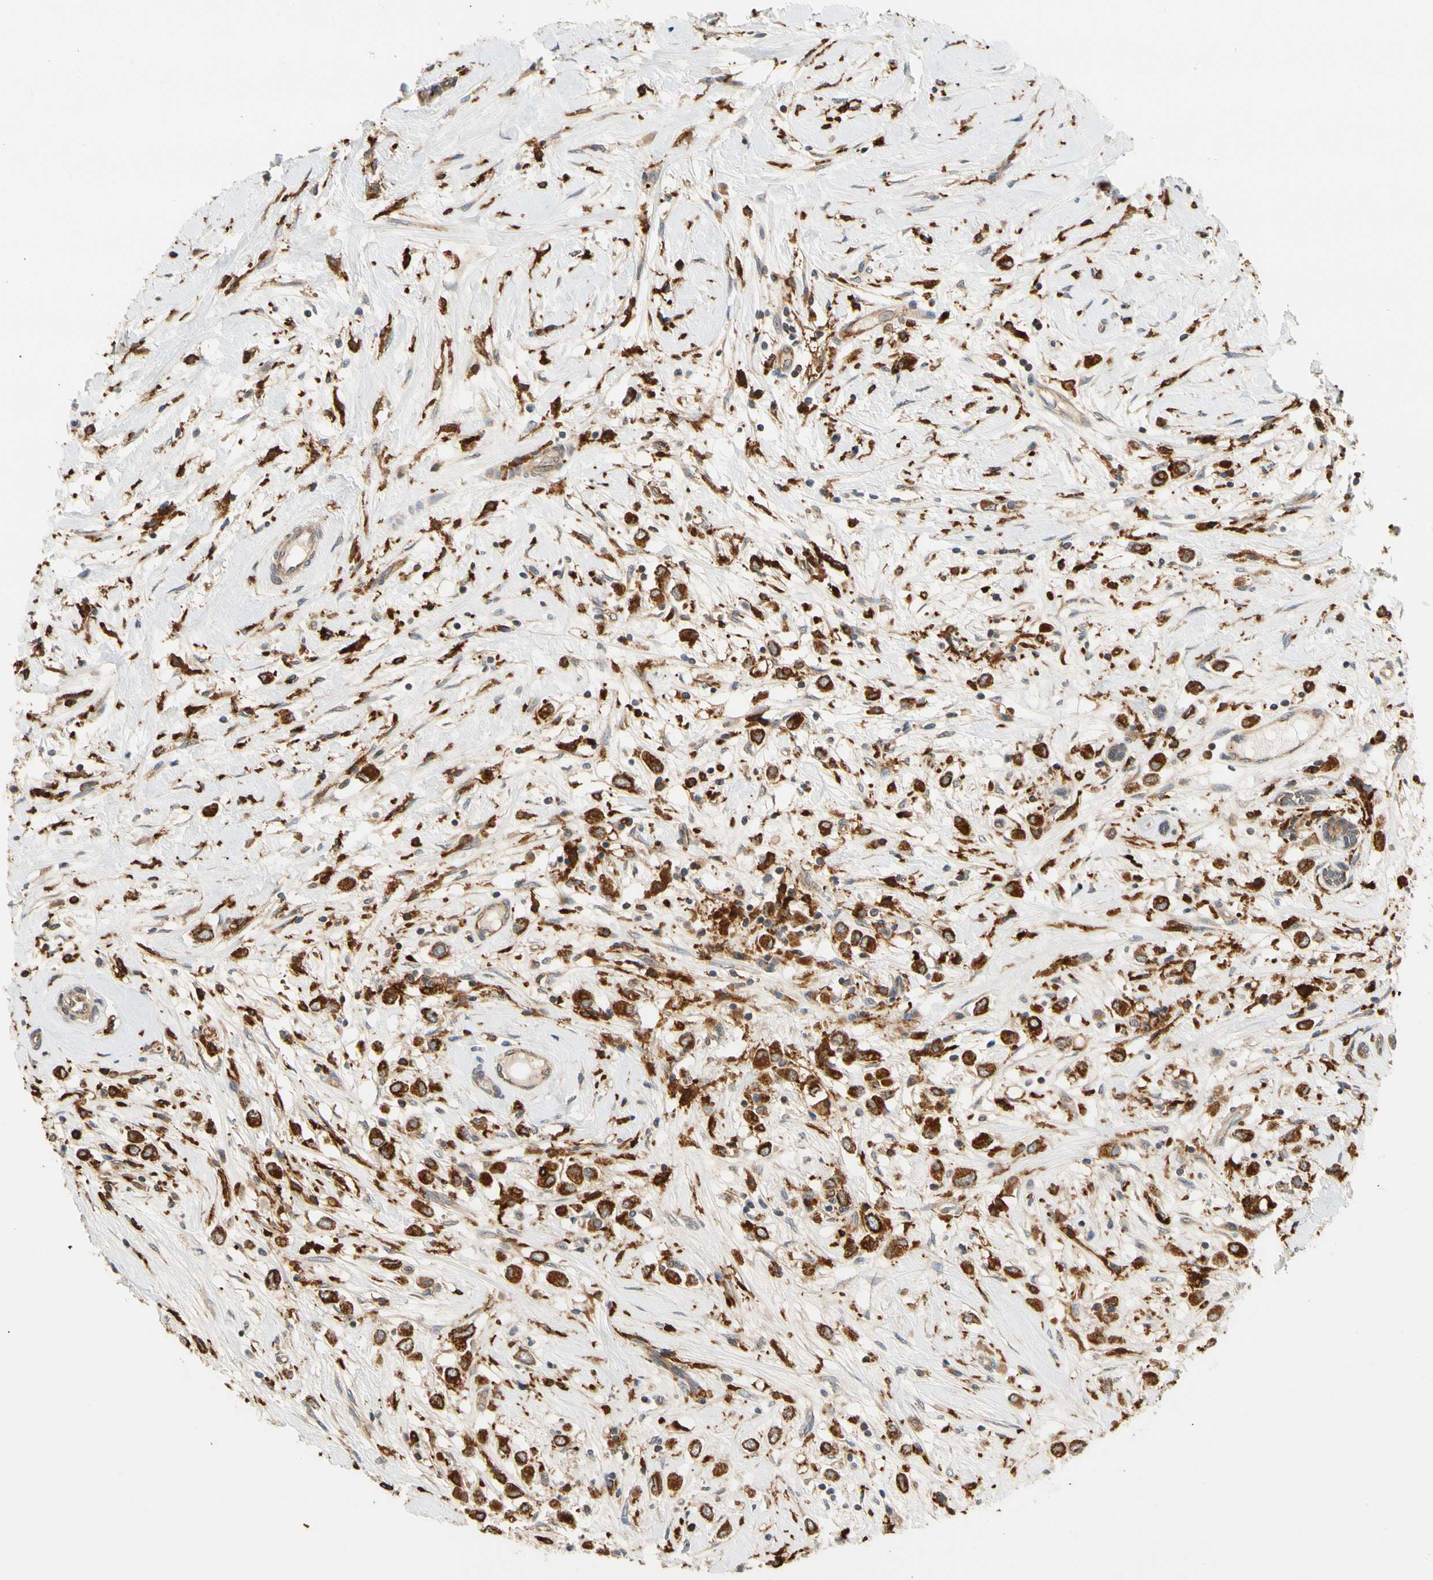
{"staining": {"intensity": "strong", "quantity": ">75%", "location": "cytoplasmic/membranous"}, "tissue": "breast cancer", "cell_type": "Tumor cells", "image_type": "cancer", "snomed": [{"axis": "morphology", "description": "Duct carcinoma"}, {"axis": "topography", "description": "Breast"}], "caption": "Immunohistochemistry (IHC) (DAB) staining of human breast cancer (intraductal carcinoma) exhibits strong cytoplasmic/membranous protein positivity in approximately >75% of tumor cells.", "gene": "ANKHD1", "patient": {"sex": "female", "age": 61}}